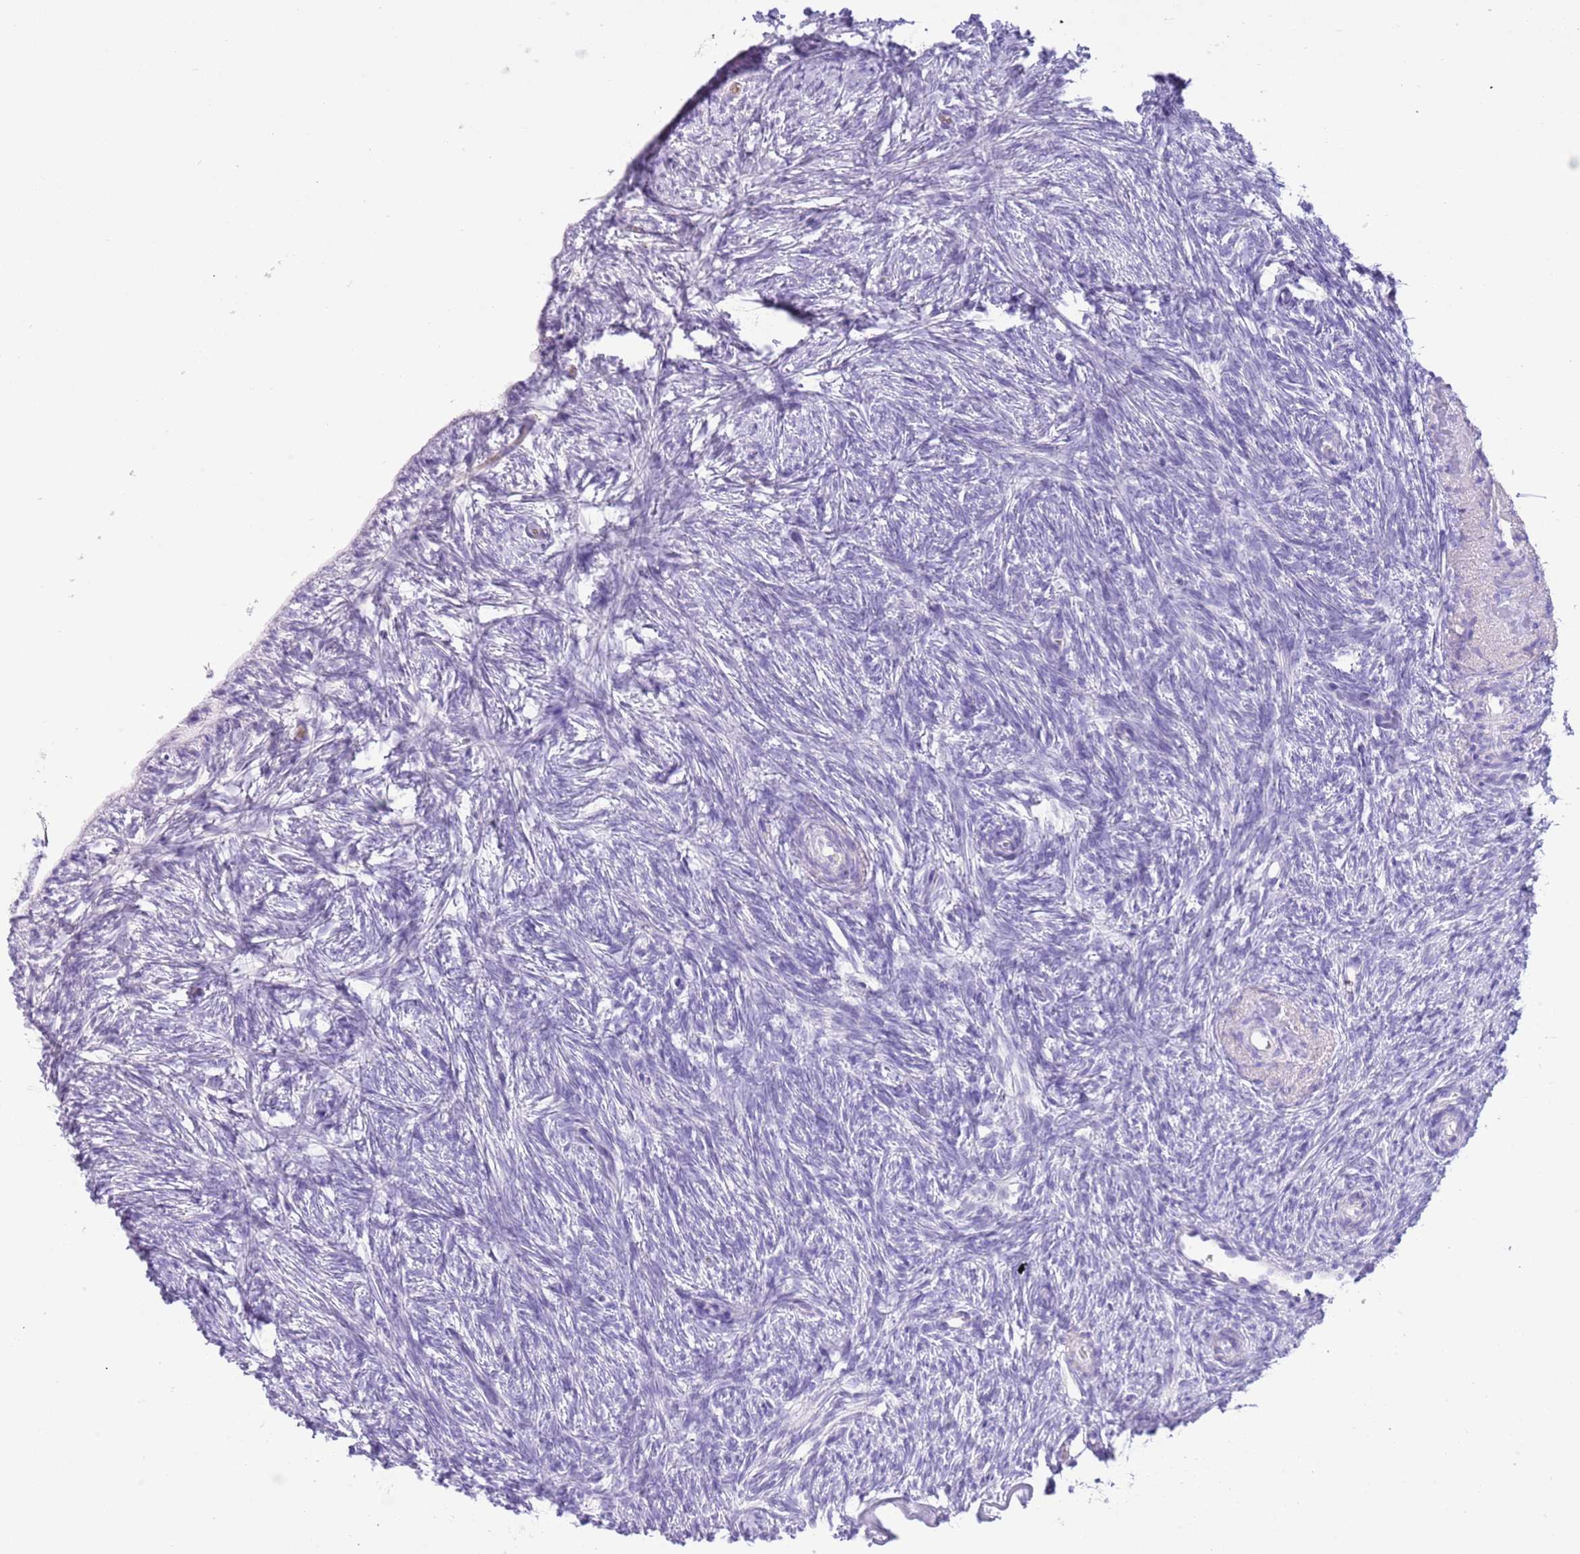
{"staining": {"intensity": "negative", "quantity": "none", "location": "none"}, "tissue": "ovary", "cell_type": "Follicle cells", "image_type": "normal", "snomed": [{"axis": "morphology", "description": "Normal tissue, NOS"}, {"axis": "topography", "description": "Ovary"}], "caption": "Protein analysis of benign ovary shows no significant staining in follicle cells.", "gene": "ACR", "patient": {"sex": "female", "age": 51}}